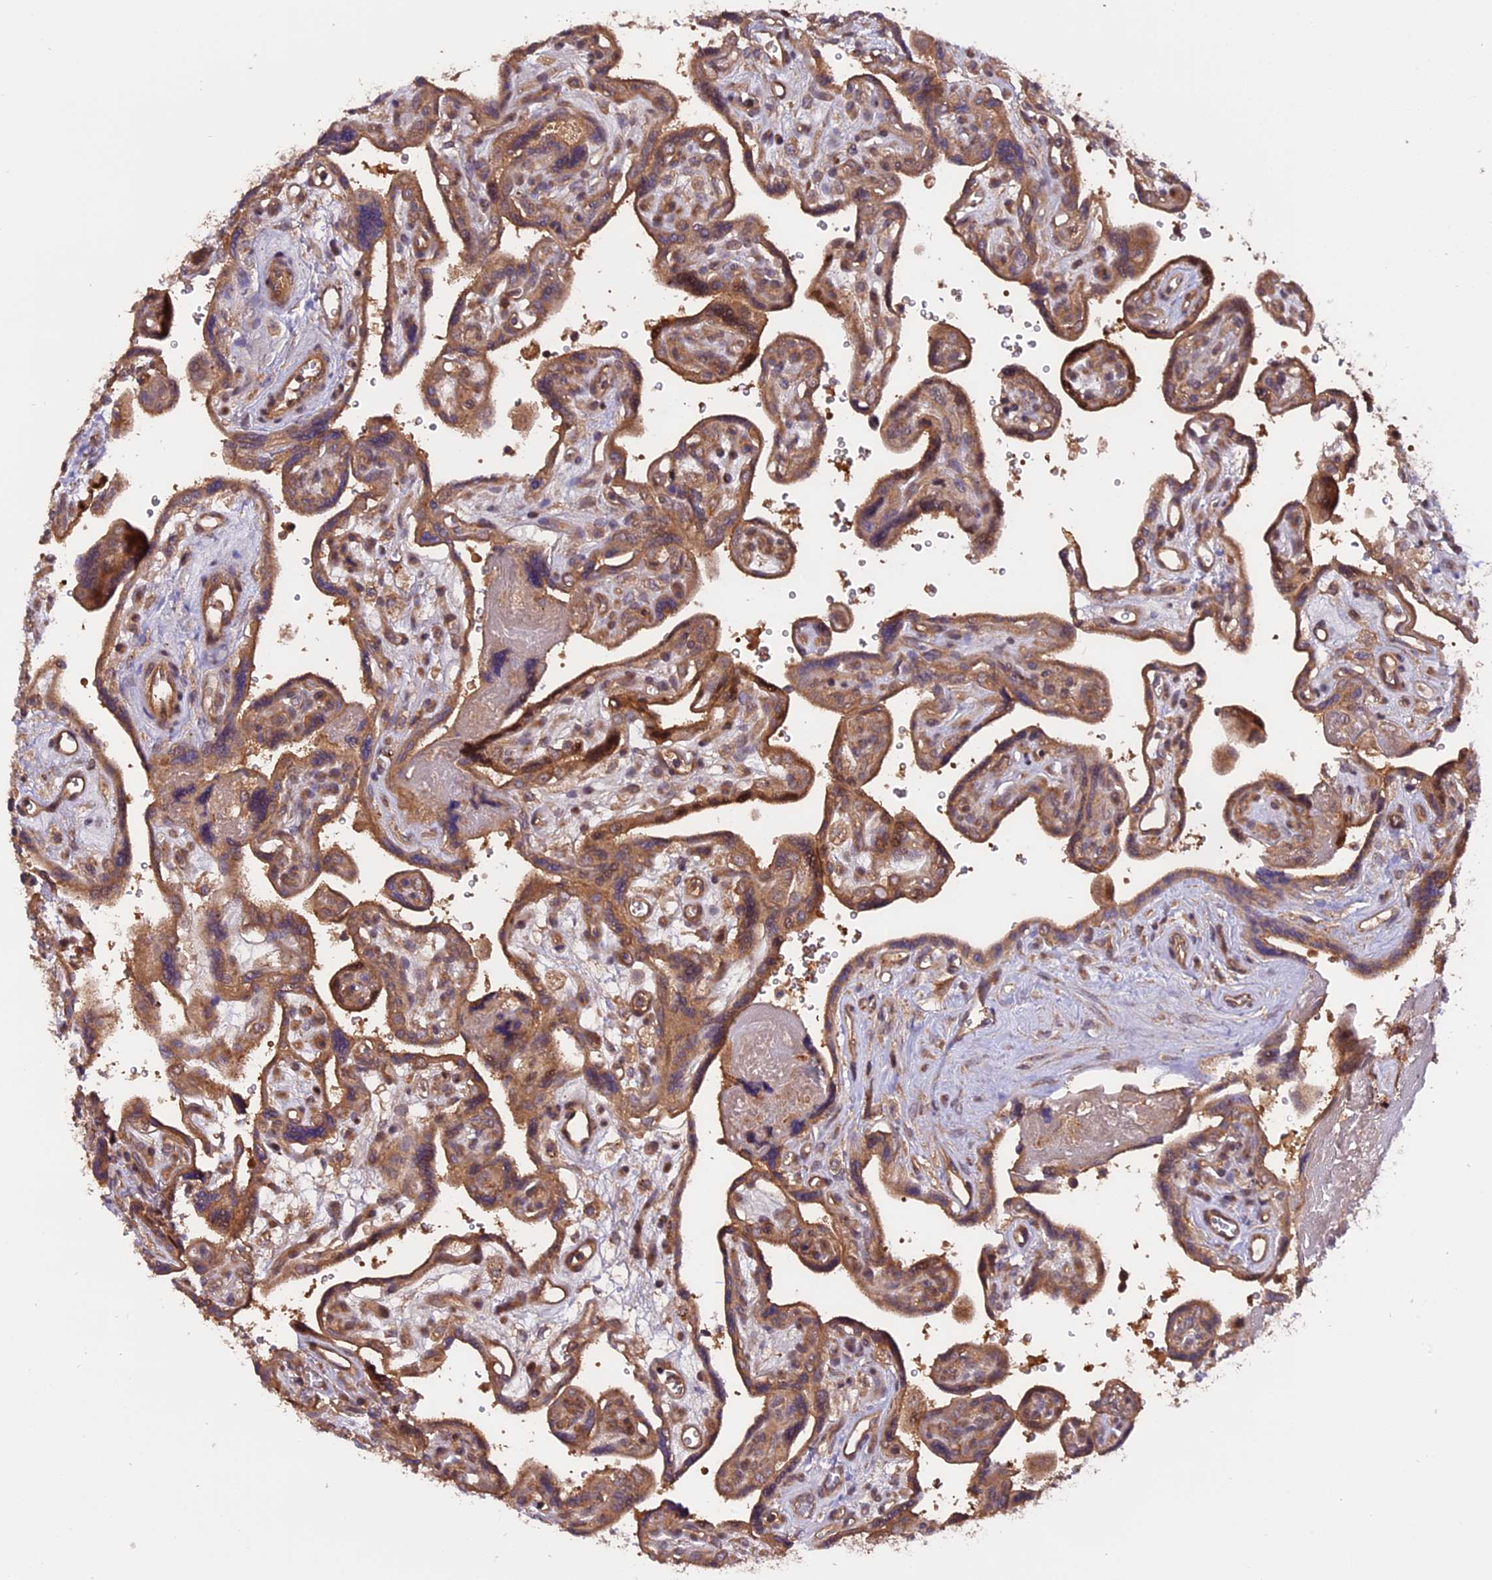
{"staining": {"intensity": "moderate", "quantity": ">75%", "location": "cytoplasmic/membranous,nuclear"}, "tissue": "placenta", "cell_type": "Trophoblastic cells", "image_type": "normal", "snomed": [{"axis": "morphology", "description": "Normal tissue, NOS"}, {"axis": "topography", "description": "Placenta"}], "caption": "Brown immunohistochemical staining in normal placenta reveals moderate cytoplasmic/membranous,nuclear expression in about >75% of trophoblastic cells.", "gene": "SETD6", "patient": {"sex": "female", "age": 39}}